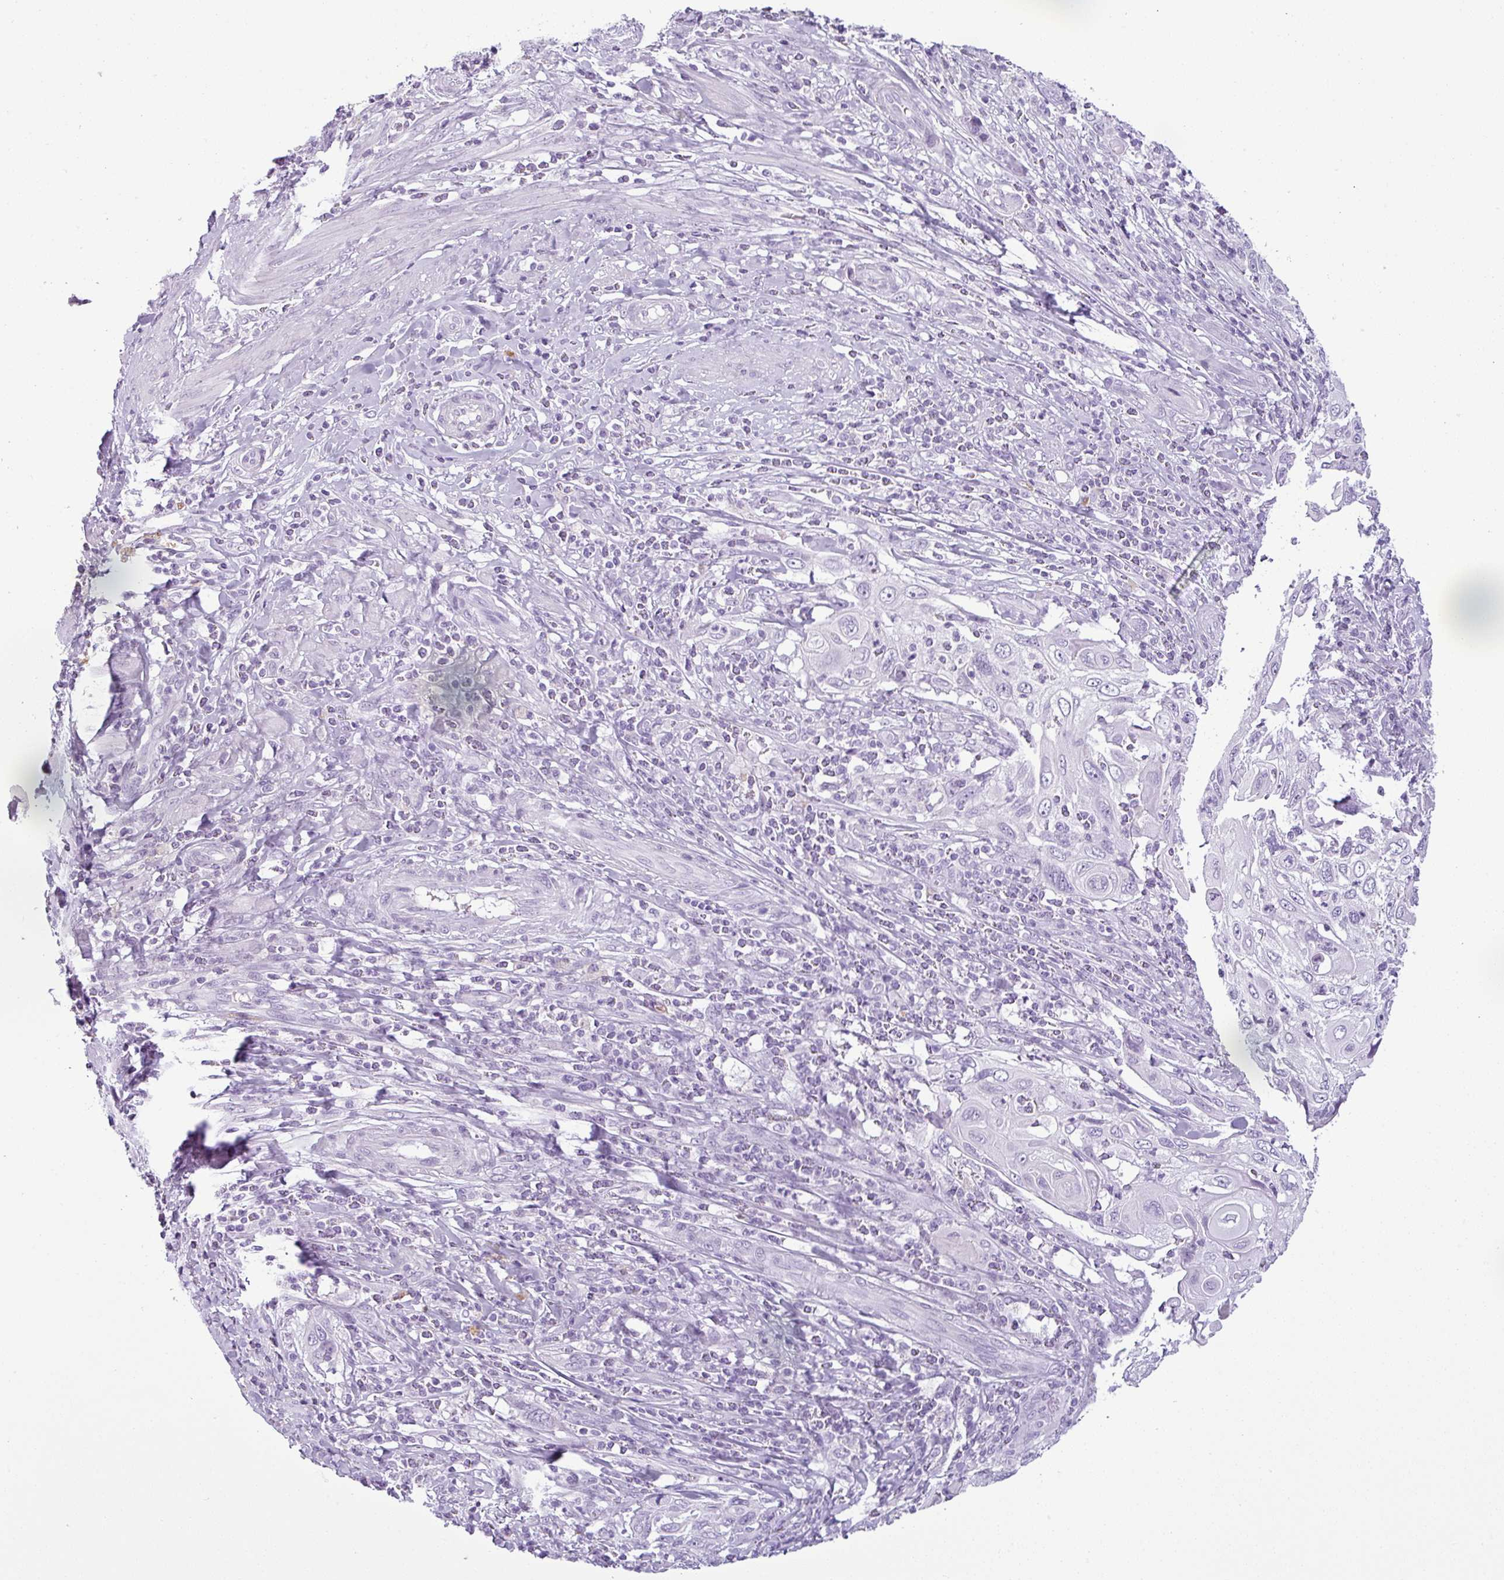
{"staining": {"intensity": "negative", "quantity": "none", "location": "none"}, "tissue": "cervical cancer", "cell_type": "Tumor cells", "image_type": "cancer", "snomed": [{"axis": "morphology", "description": "Squamous cell carcinoma, NOS"}, {"axis": "topography", "description": "Cervix"}], "caption": "Tumor cells are negative for protein expression in human cervical cancer.", "gene": "CDH16", "patient": {"sex": "female", "age": 70}}